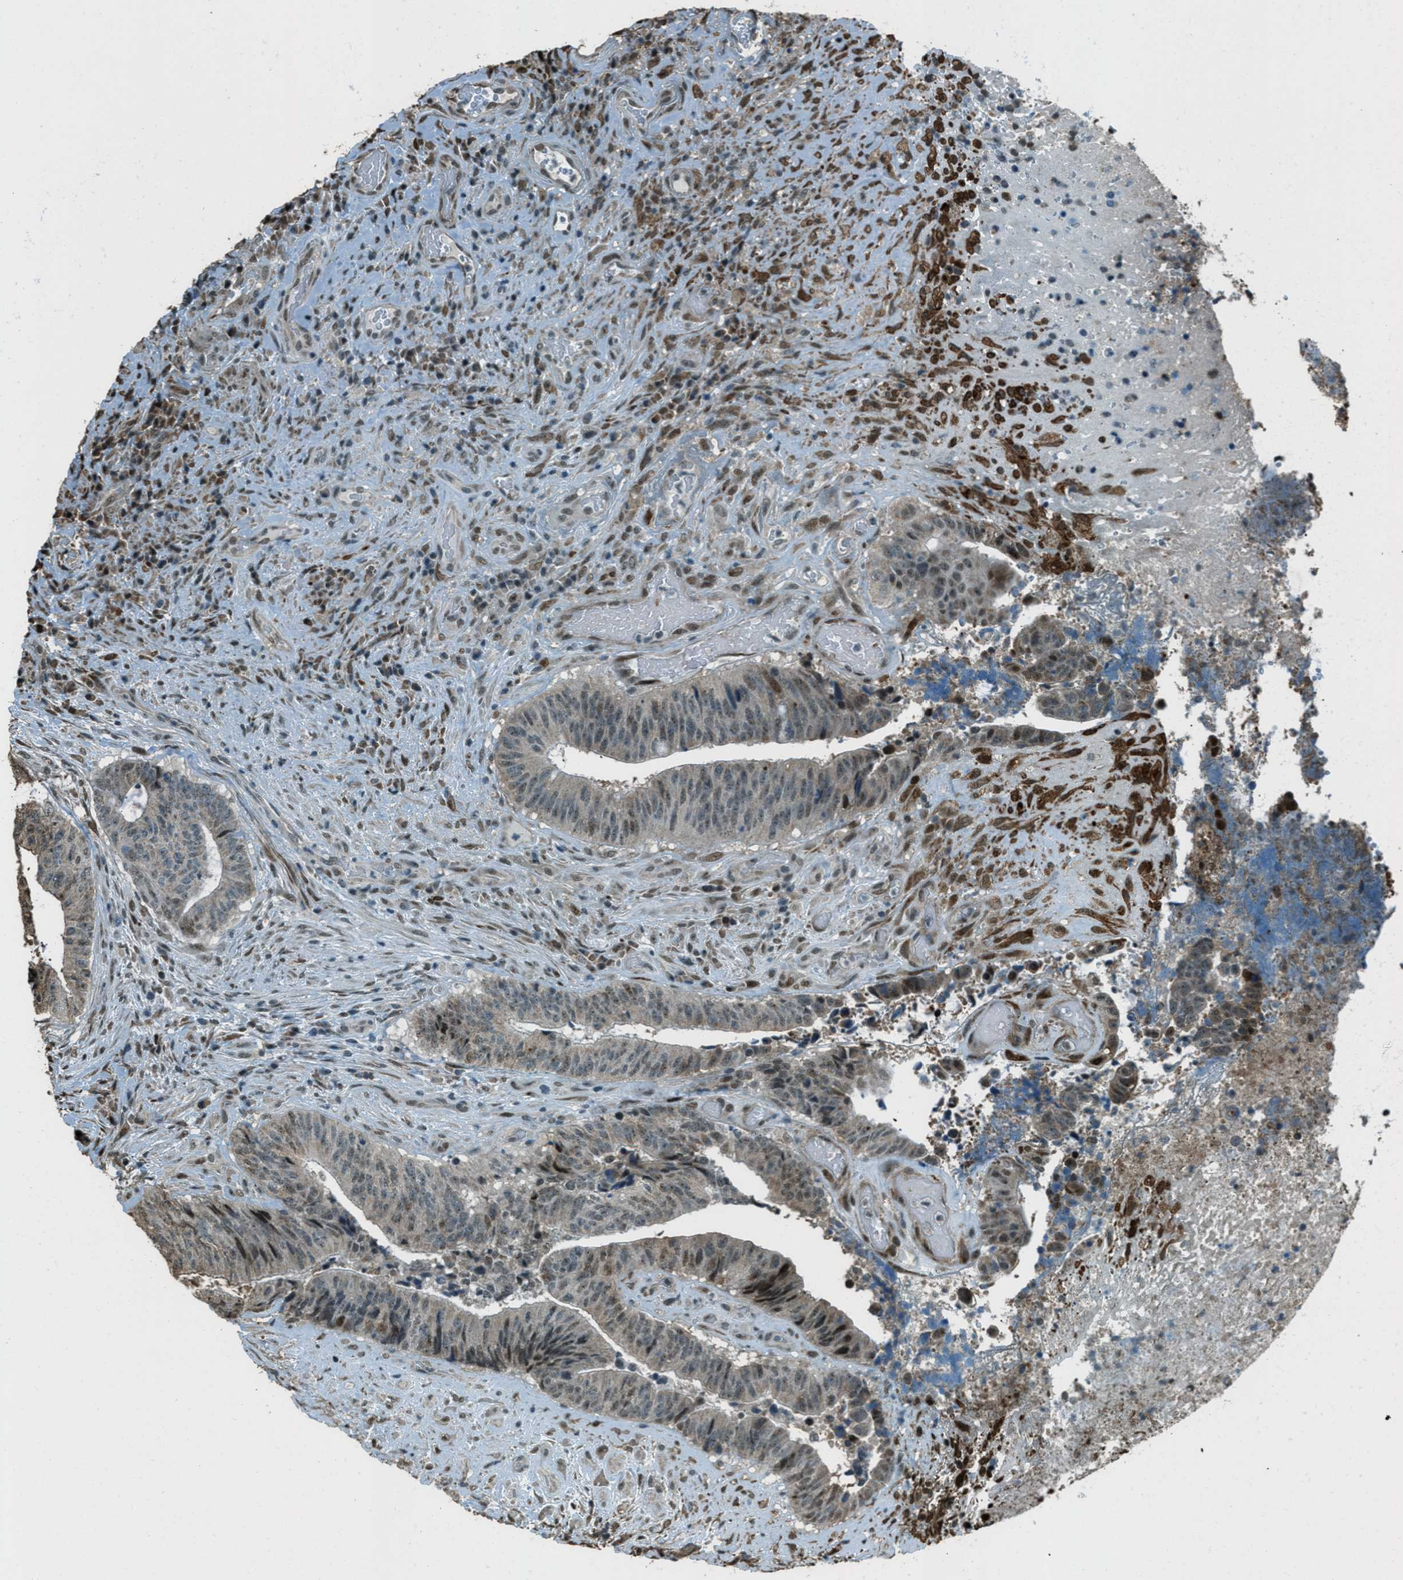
{"staining": {"intensity": "weak", "quantity": "<25%", "location": "cytoplasmic/membranous,nuclear"}, "tissue": "colorectal cancer", "cell_type": "Tumor cells", "image_type": "cancer", "snomed": [{"axis": "morphology", "description": "Adenocarcinoma, NOS"}, {"axis": "topography", "description": "Rectum"}], "caption": "A photomicrograph of colorectal adenocarcinoma stained for a protein displays no brown staining in tumor cells.", "gene": "TARDBP", "patient": {"sex": "male", "age": 72}}